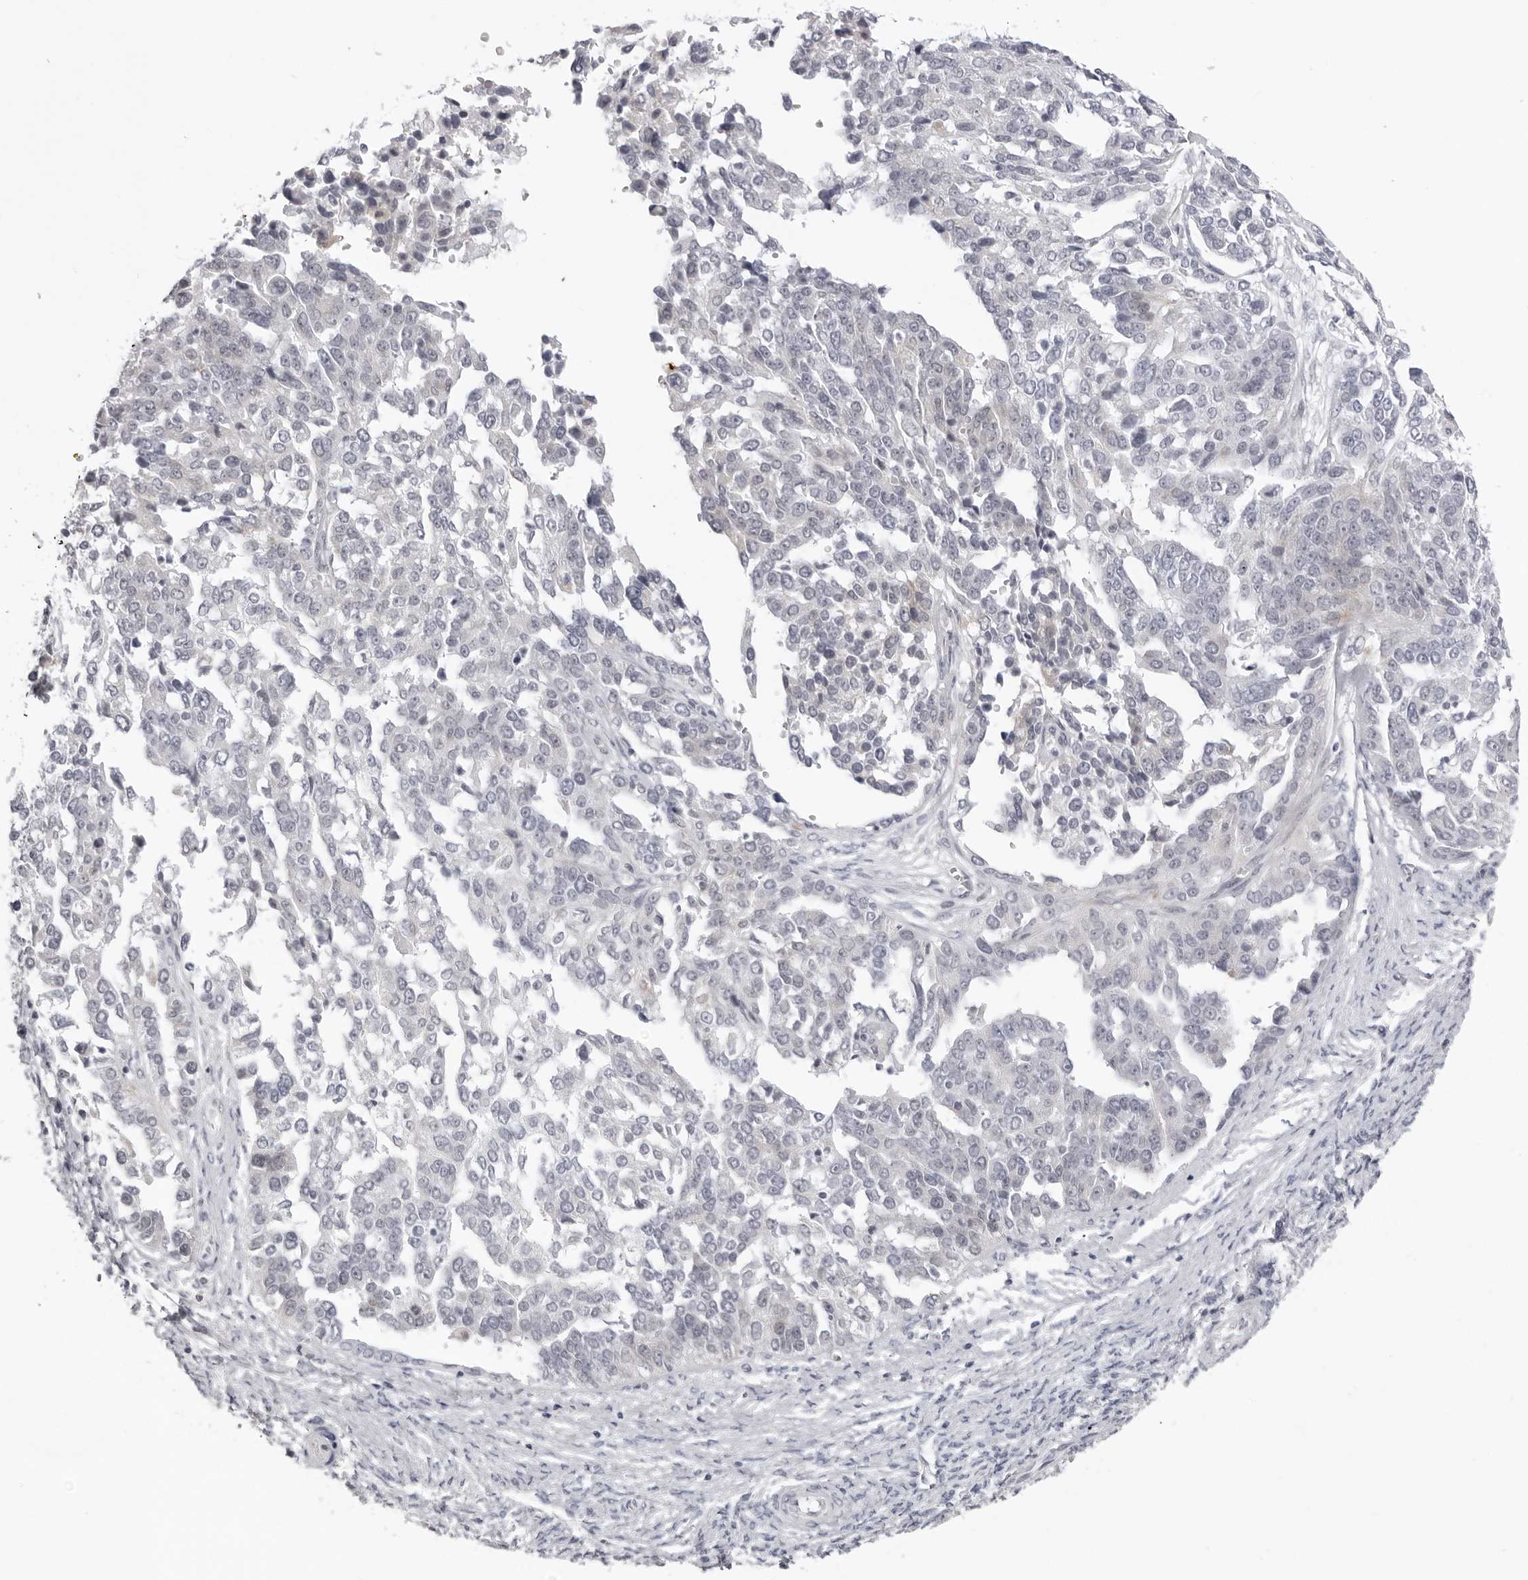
{"staining": {"intensity": "negative", "quantity": "none", "location": "none"}, "tissue": "ovarian cancer", "cell_type": "Tumor cells", "image_type": "cancer", "snomed": [{"axis": "morphology", "description": "Cystadenocarcinoma, serous, NOS"}, {"axis": "topography", "description": "Ovary"}], "caption": "IHC of ovarian cancer (serous cystadenocarcinoma) exhibits no expression in tumor cells.", "gene": "SUGCT", "patient": {"sex": "female", "age": 44}}